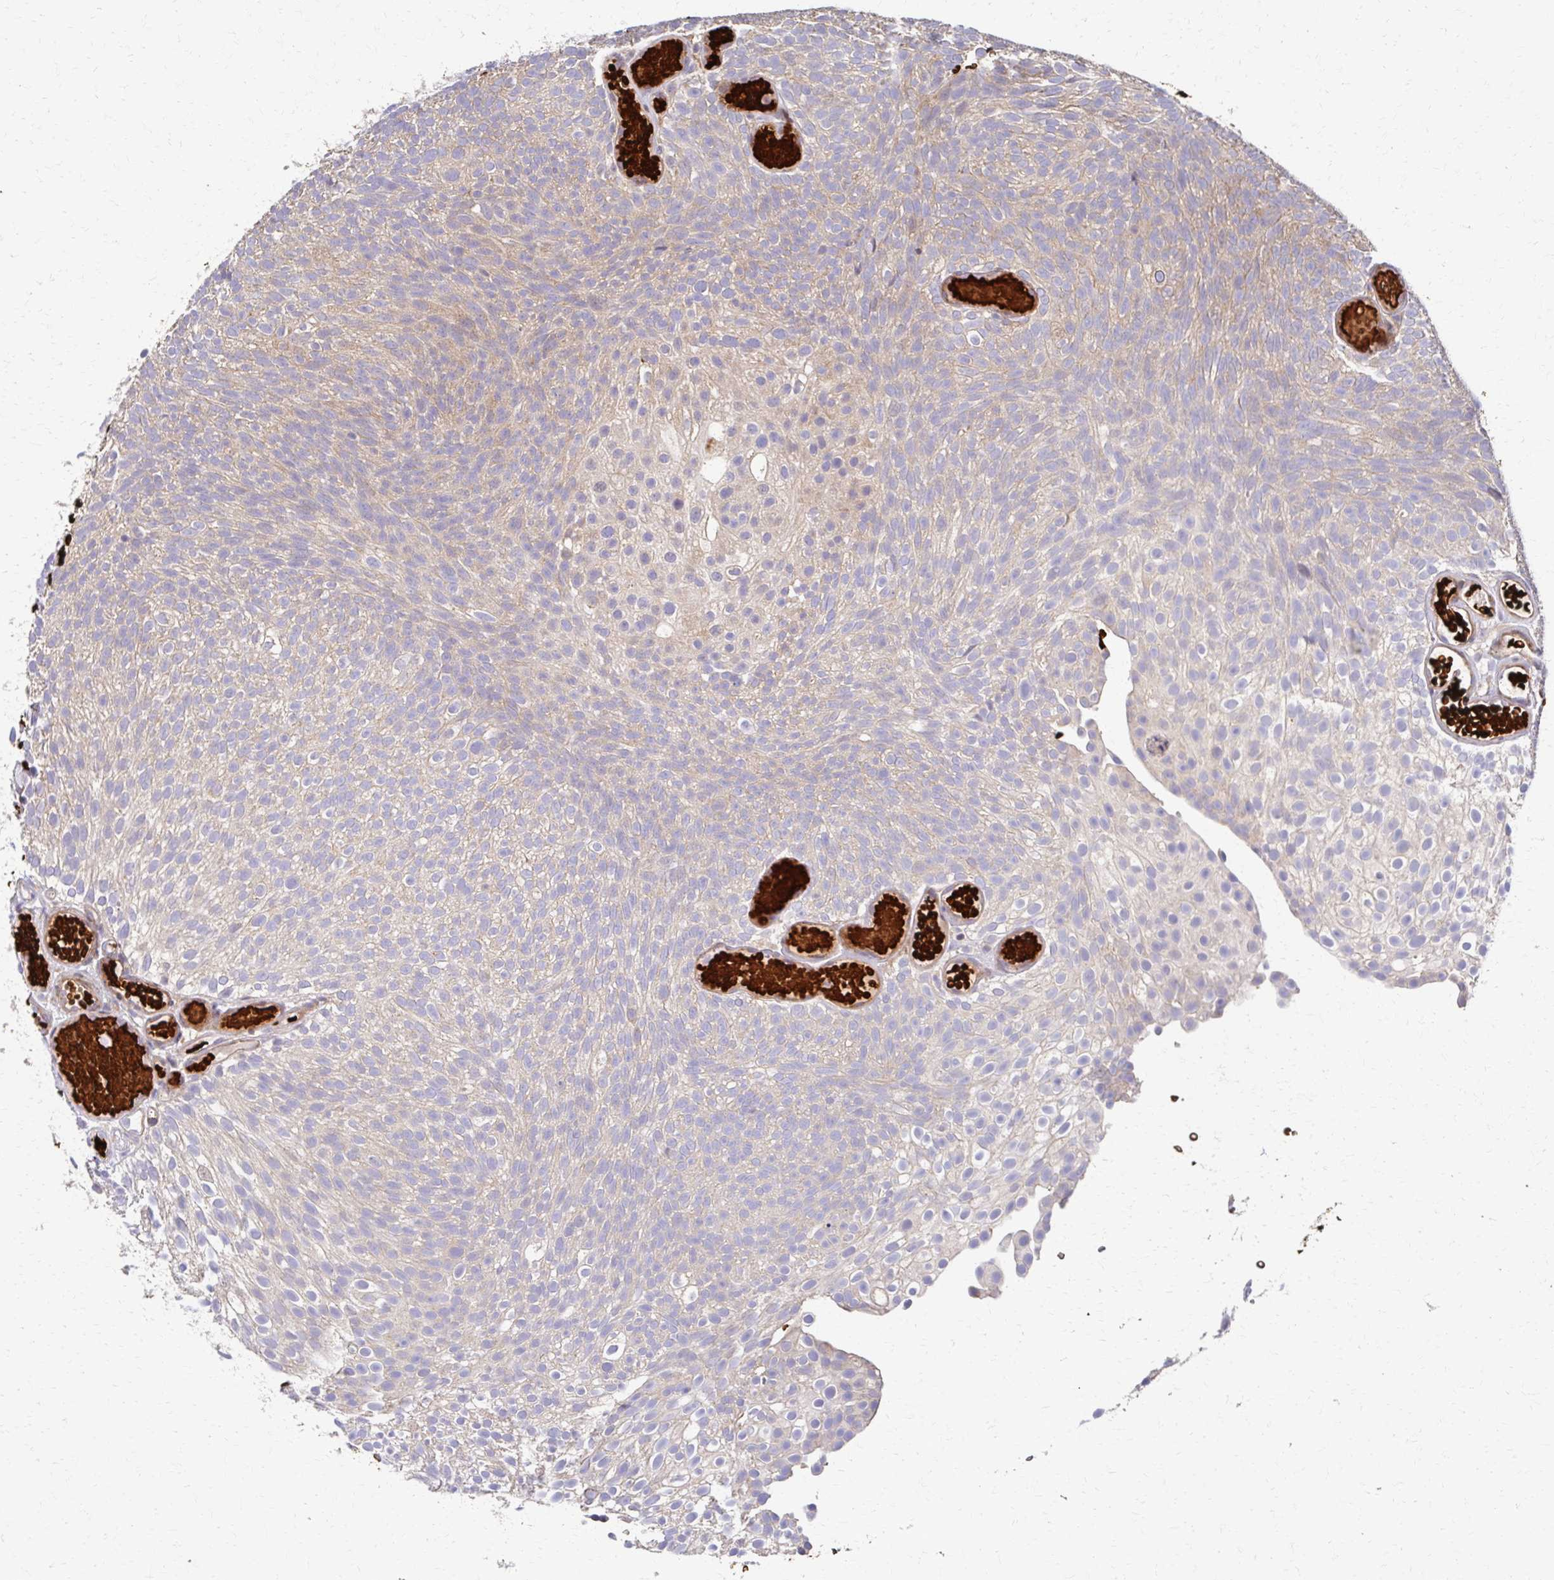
{"staining": {"intensity": "weak", "quantity": "<25%", "location": "cytoplasmic/membranous"}, "tissue": "urothelial cancer", "cell_type": "Tumor cells", "image_type": "cancer", "snomed": [{"axis": "morphology", "description": "Urothelial carcinoma, Low grade"}, {"axis": "topography", "description": "Urinary bladder"}], "caption": "Tumor cells show no significant protein positivity in urothelial cancer.", "gene": "SKA2", "patient": {"sex": "male", "age": 78}}